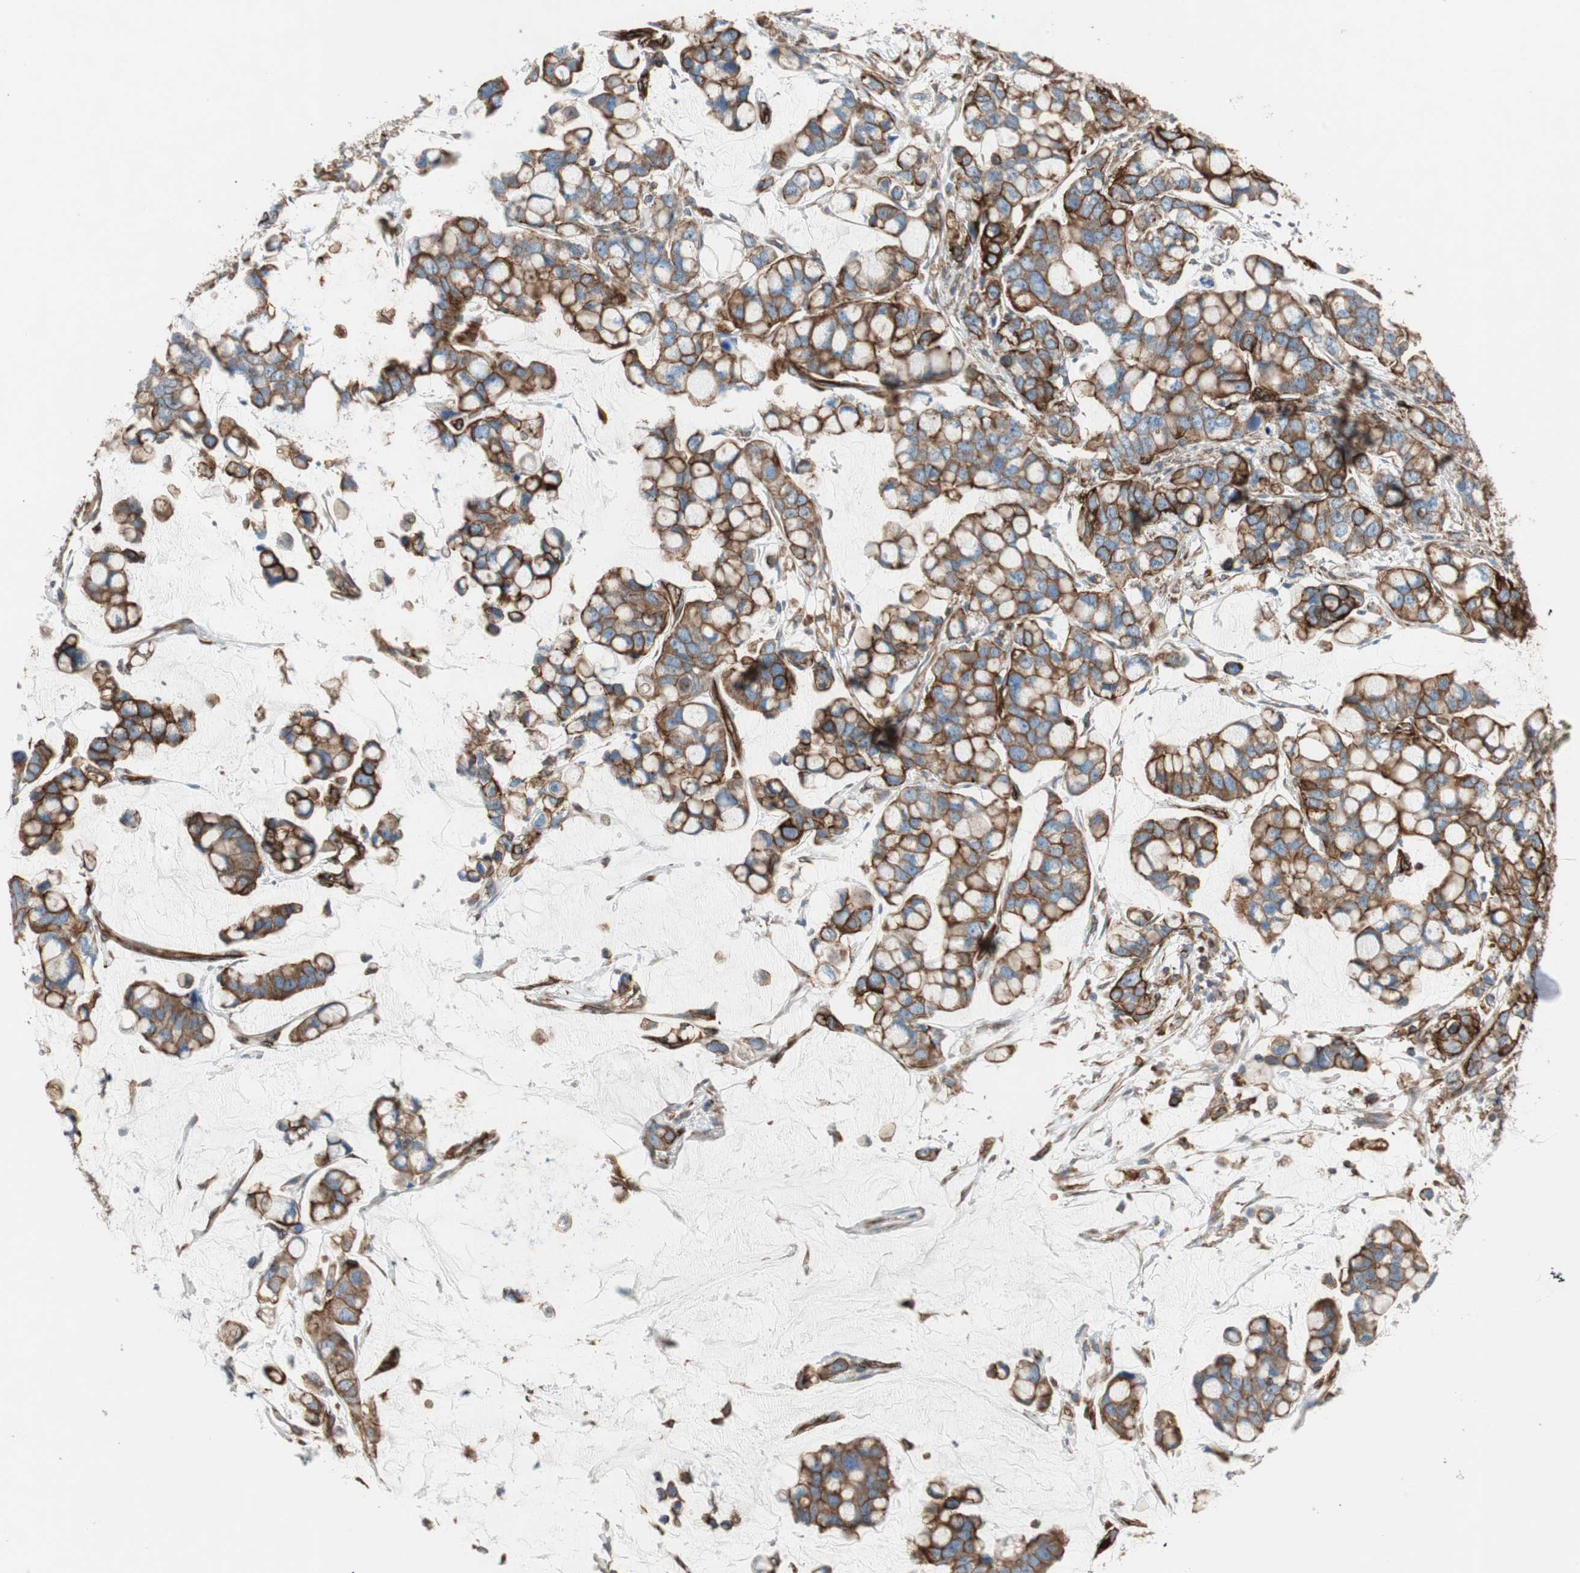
{"staining": {"intensity": "strong", "quantity": ">75%", "location": "cytoplasmic/membranous"}, "tissue": "stomach cancer", "cell_type": "Tumor cells", "image_type": "cancer", "snomed": [{"axis": "morphology", "description": "Adenocarcinoma, NOS"}, {"axis": "topography", "description": "Stomach, lower"}], "caption": "DAB immunohistochemical staining of human stomach cancer (adenocarcinoma) demonstrates strong cytoplasmic/membranous protein expression in about >75% of tumor cells. (Stains: DAB (3,3'-diaminobenzidine) in brown, nuclei in blue, Microscopy: brightfield microscopy at high magnification).", "gene": "TCTA", "patient": {"sex": "male", "age": 84}}